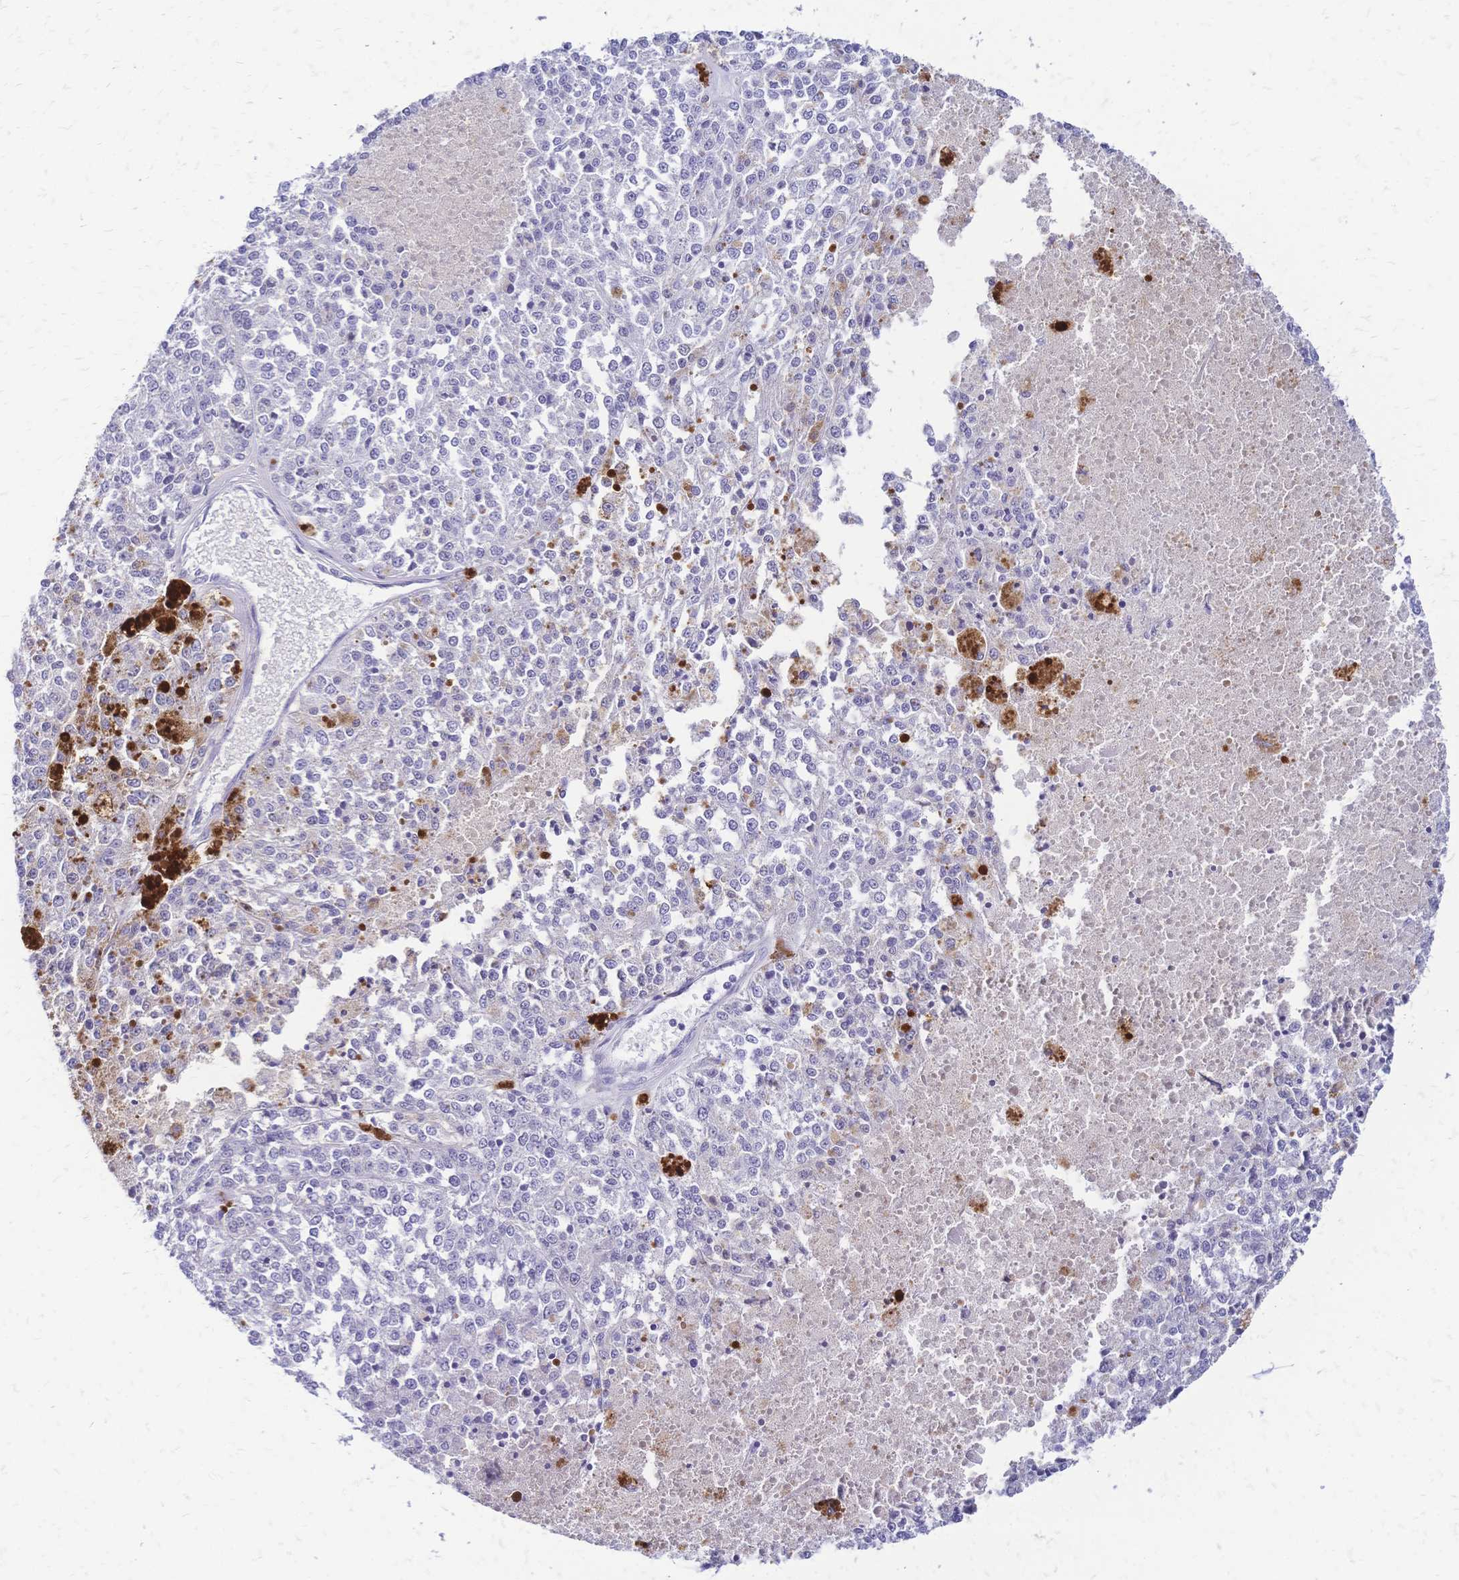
{"staining": {"intensity": "negative", "quantity": "none", "location": "none"}, "tissue": "melanoma", "cell_type": "Tumor cells", "image_type": "cancer", "snomed": [{"axis": "morphology", "description": "Malignant melanoma, Metastatic site"}, {"axis": "topography", "description": "Lymph node"}], "caption": "Human malignant melanoma (metastatic site) stained for a protein using immunohistochemistry (IHC) shows no positivity in tumor cells.", "gene": "FA2H", "patient": {"sex": "female", "age": 64}}